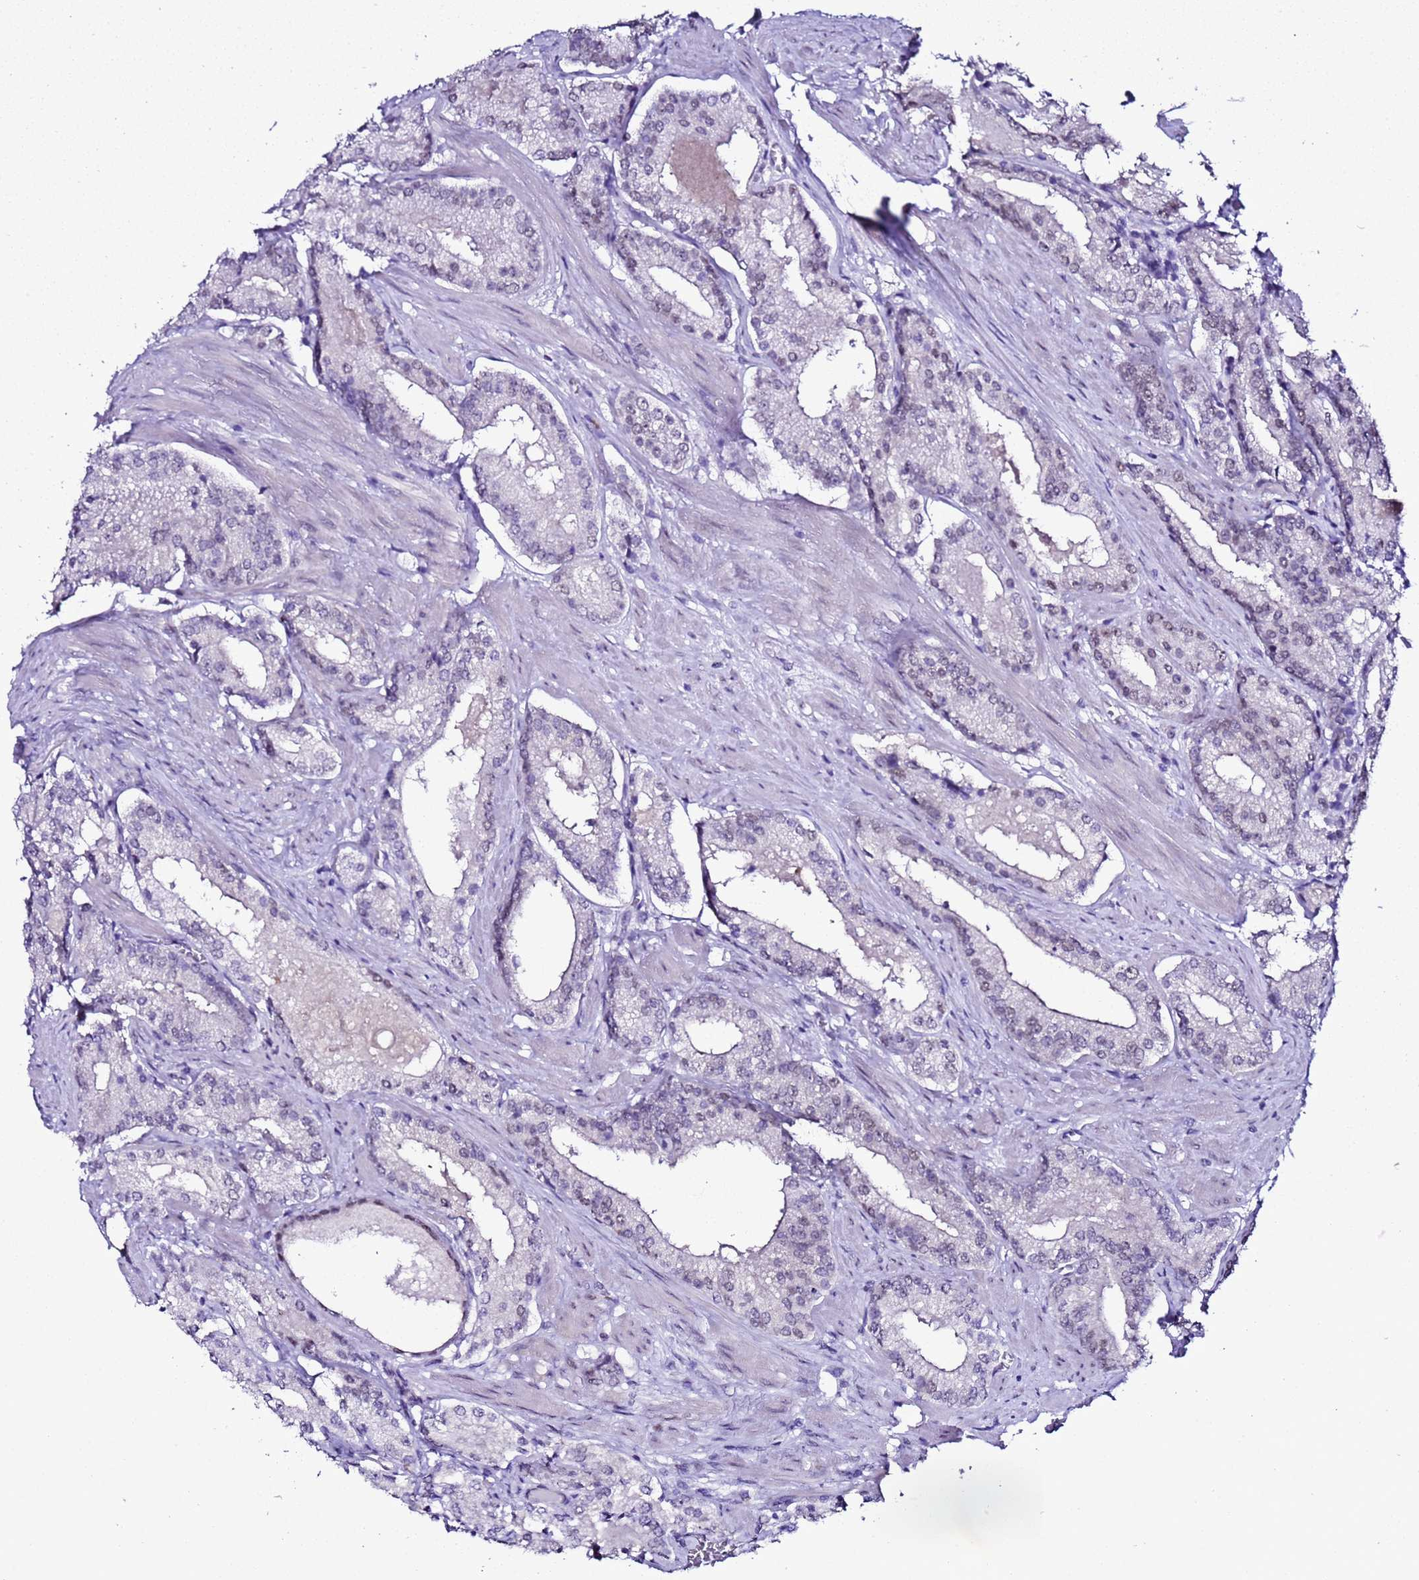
{"staining": {"intensity": "weak", "quantity": "<25%", "location": "nuclear"}, "tissue": "prostate cancer", "cell_type": "Tumor cells", "image_type": "cancer", "snomed": [{"axis": "morphology", "description": "Adenocarcinoma, Low grade"}, {"axis": "topography", "description": "Prostate"}], "caption": "This image is of adenocarcinoma (low-grade) (prostate) stained with immunohistochemistry (IHC) to label a protein in brown with the nuclei are counter-stained blue. There is no expression in tumor cells.", "gene": "BCL7A", "patient": {"sex": "male", "age": 54}}